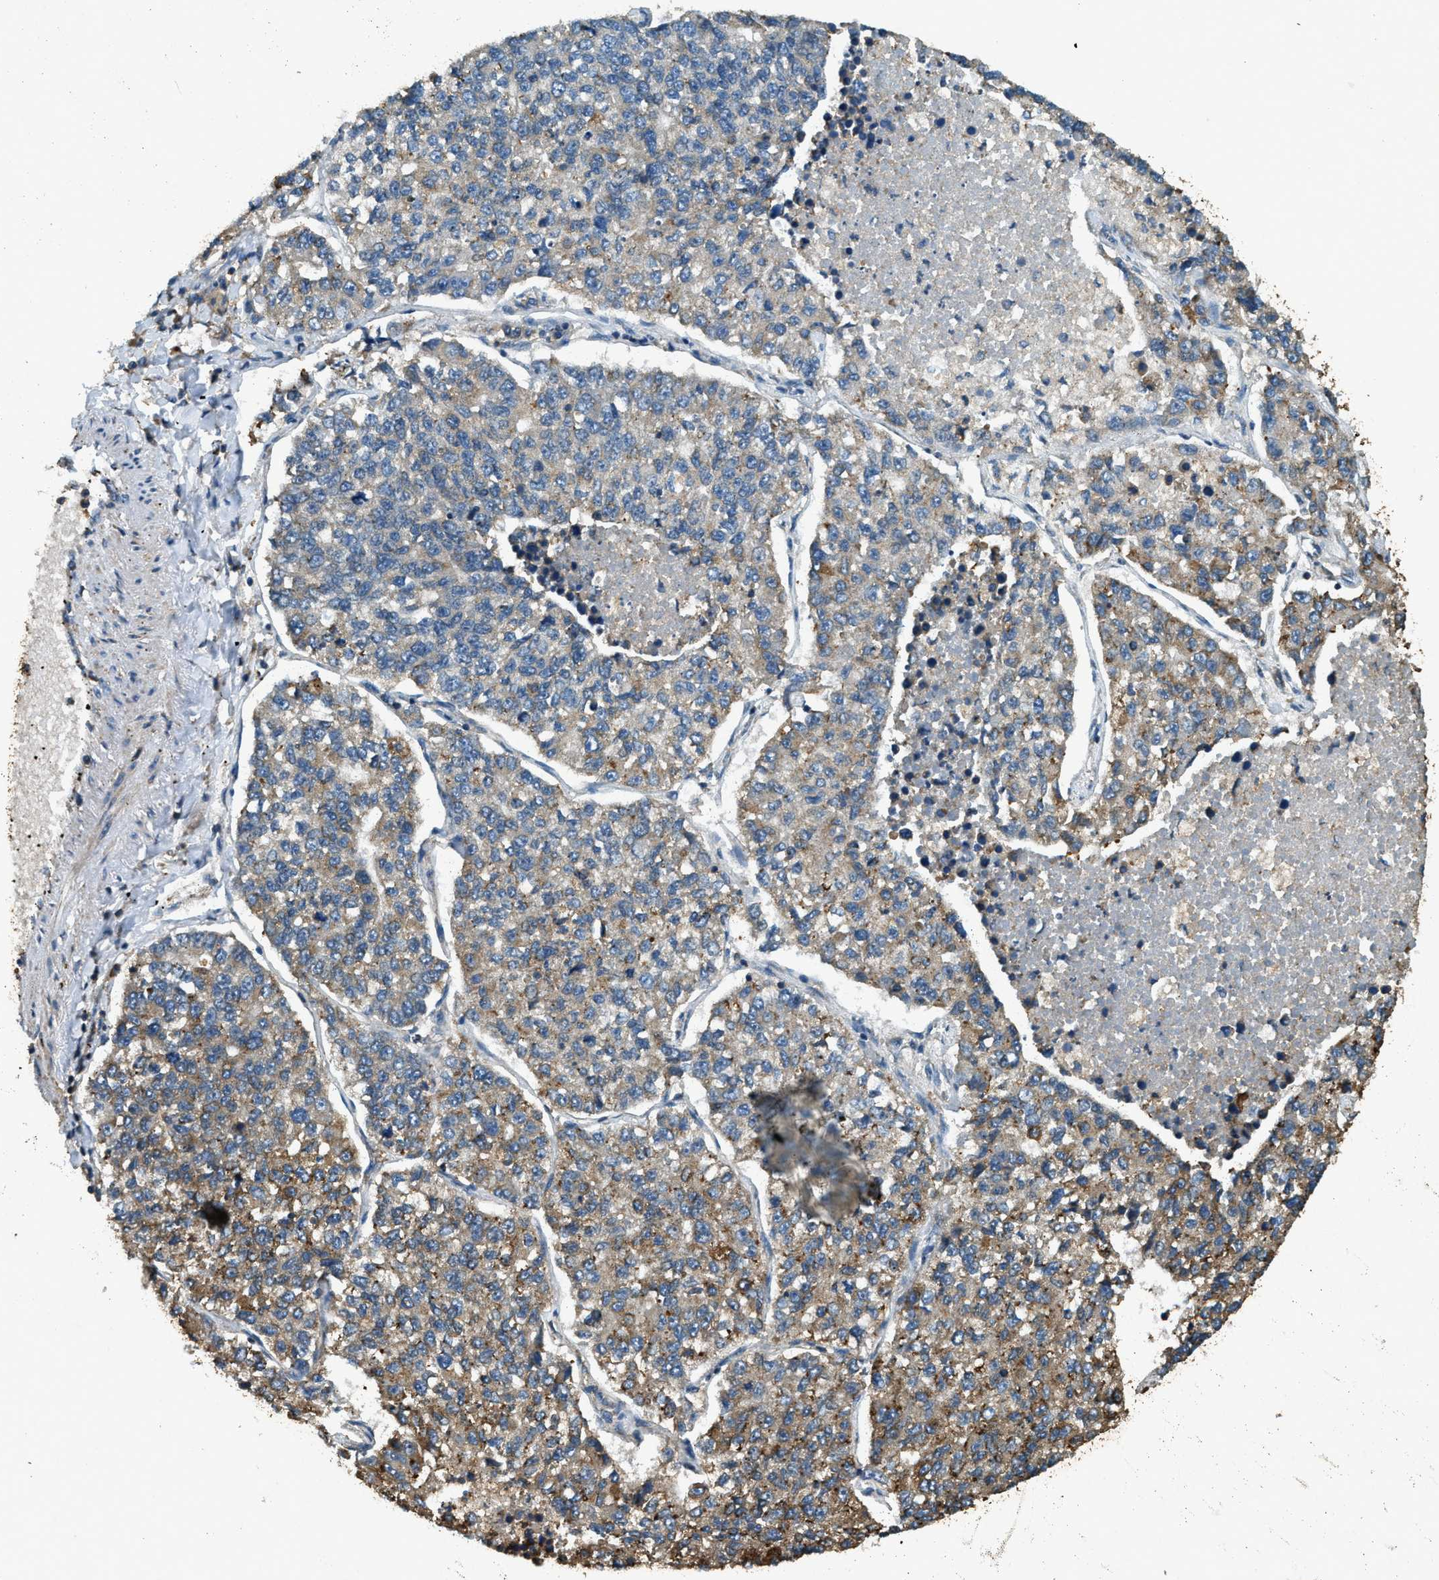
{"staining": {"intensity": "moderate", "quantity": ">75%", "location": "cytoplasmic/membranous"}, "tissue": "lung cancer", "cell_type": "Tumor cells", "image_type": "cancer", "snomed": [{"axis": "morphology", "description": "Adenocarcinoma, NOS"}, {"axis": "topography", "description": "Lung"}], "caption": "A medium amount of moderate cytoplasmic/membranous staining is seen in about >75% of tumor cells in adenocarcinoma (lung) tissue.", "gene": "ERGIC1", "patient": {"sex": "male", "age": 49}}